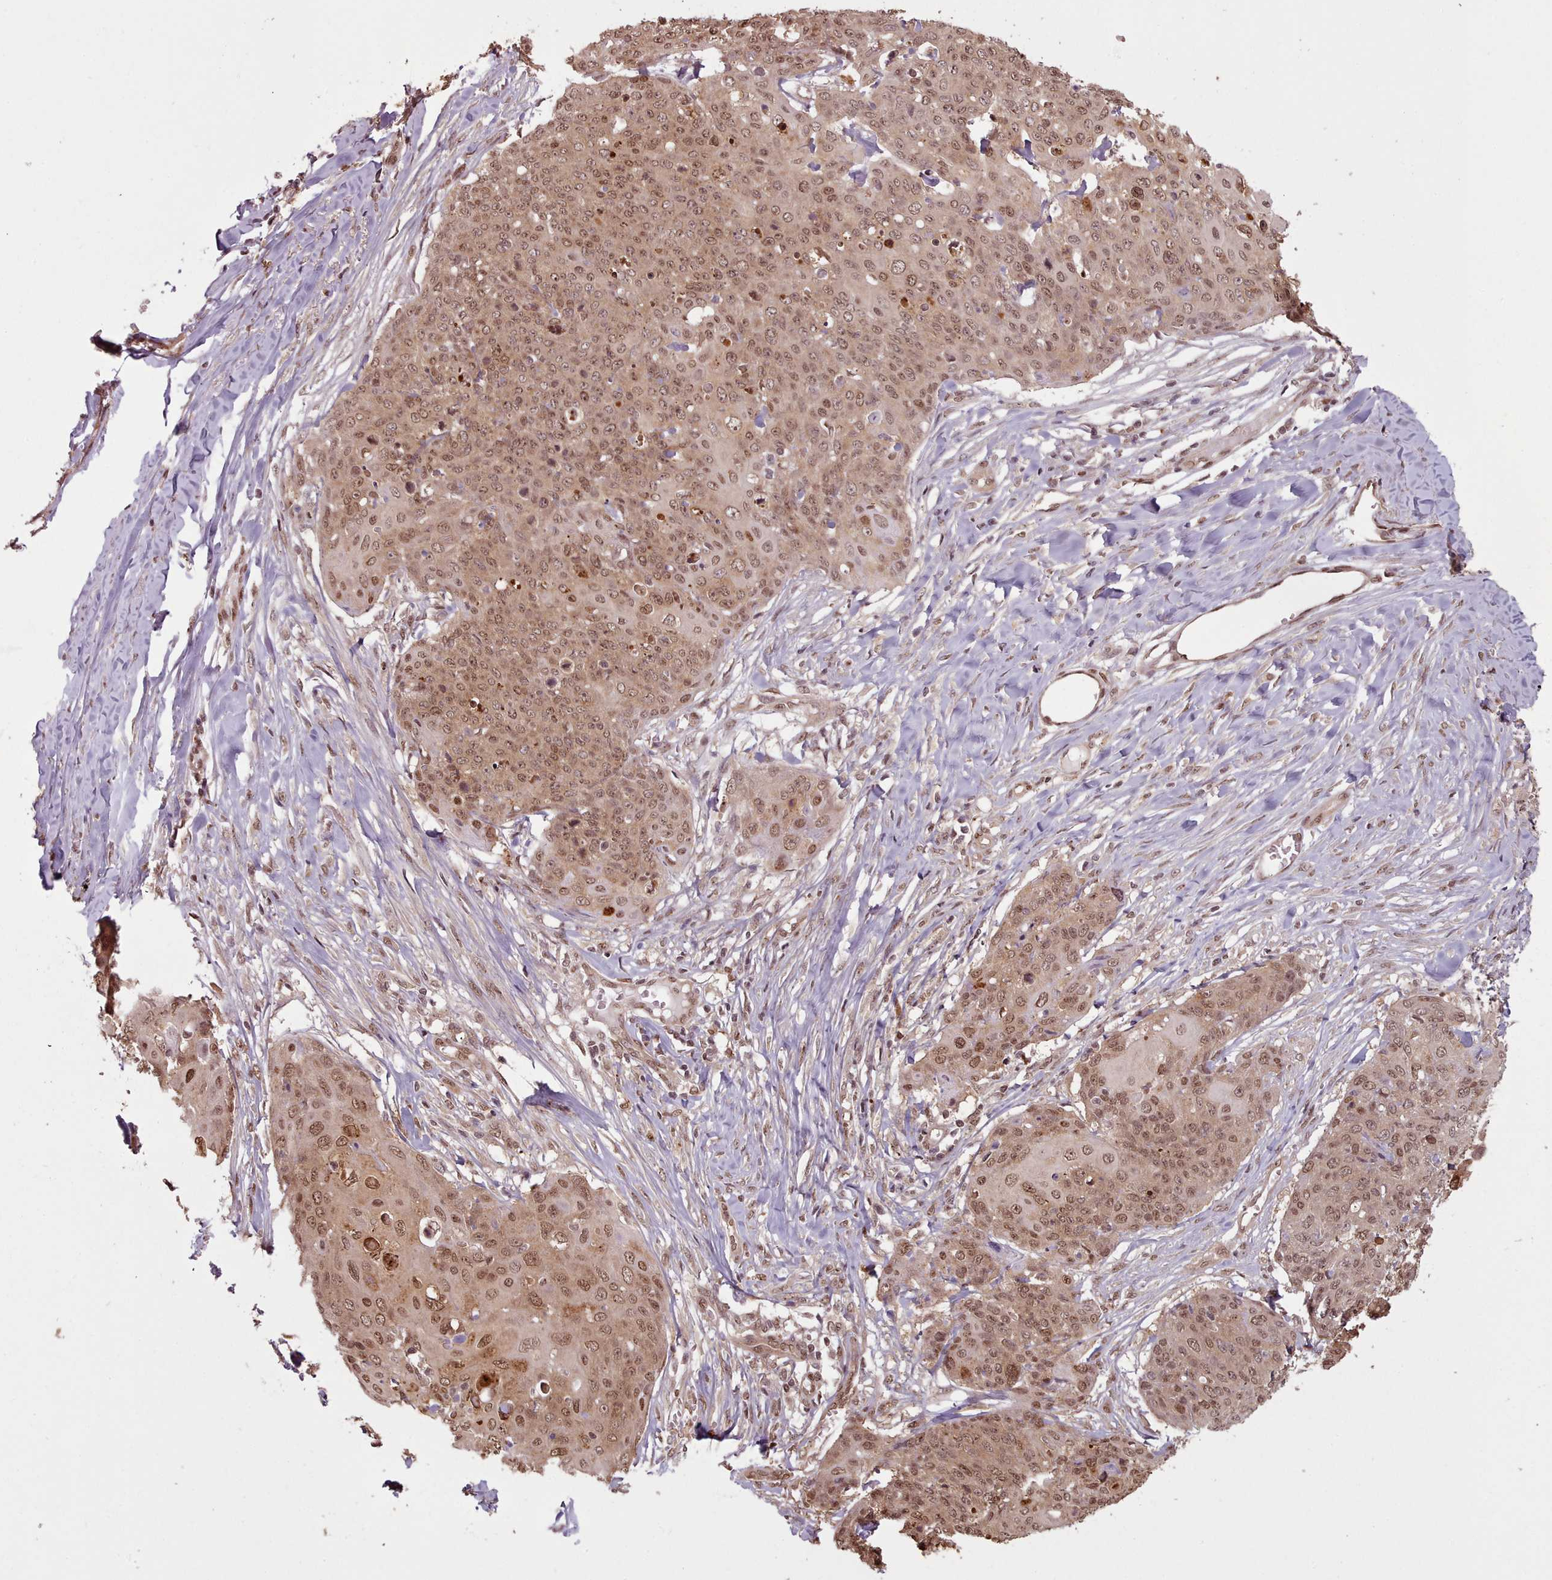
{"staining": {"intensity": "moderate", "quantity": ">75%", "location": "cytoplasmic/membranous,nuclear"}, "tissue": "skin cancer", "cell_type": "Tumor cells", "image_type": "cancer", "snomed": [{"axis": "morphology", "description": "Squamous cell carcinoma, NOS"}, {"axis": "topography", "description": "Skin"}, {"axis": "topography", "description": "Vulva"}], "caption": "Immunohistochemical staining of skin squamous cell carcinoma shows moderate cytoplasmic/membranous and nuclear protein positivity in approximately >75% of tumor cells.", "gene": "RPS27A", "patient": {"sex": "female", "age": 85}}